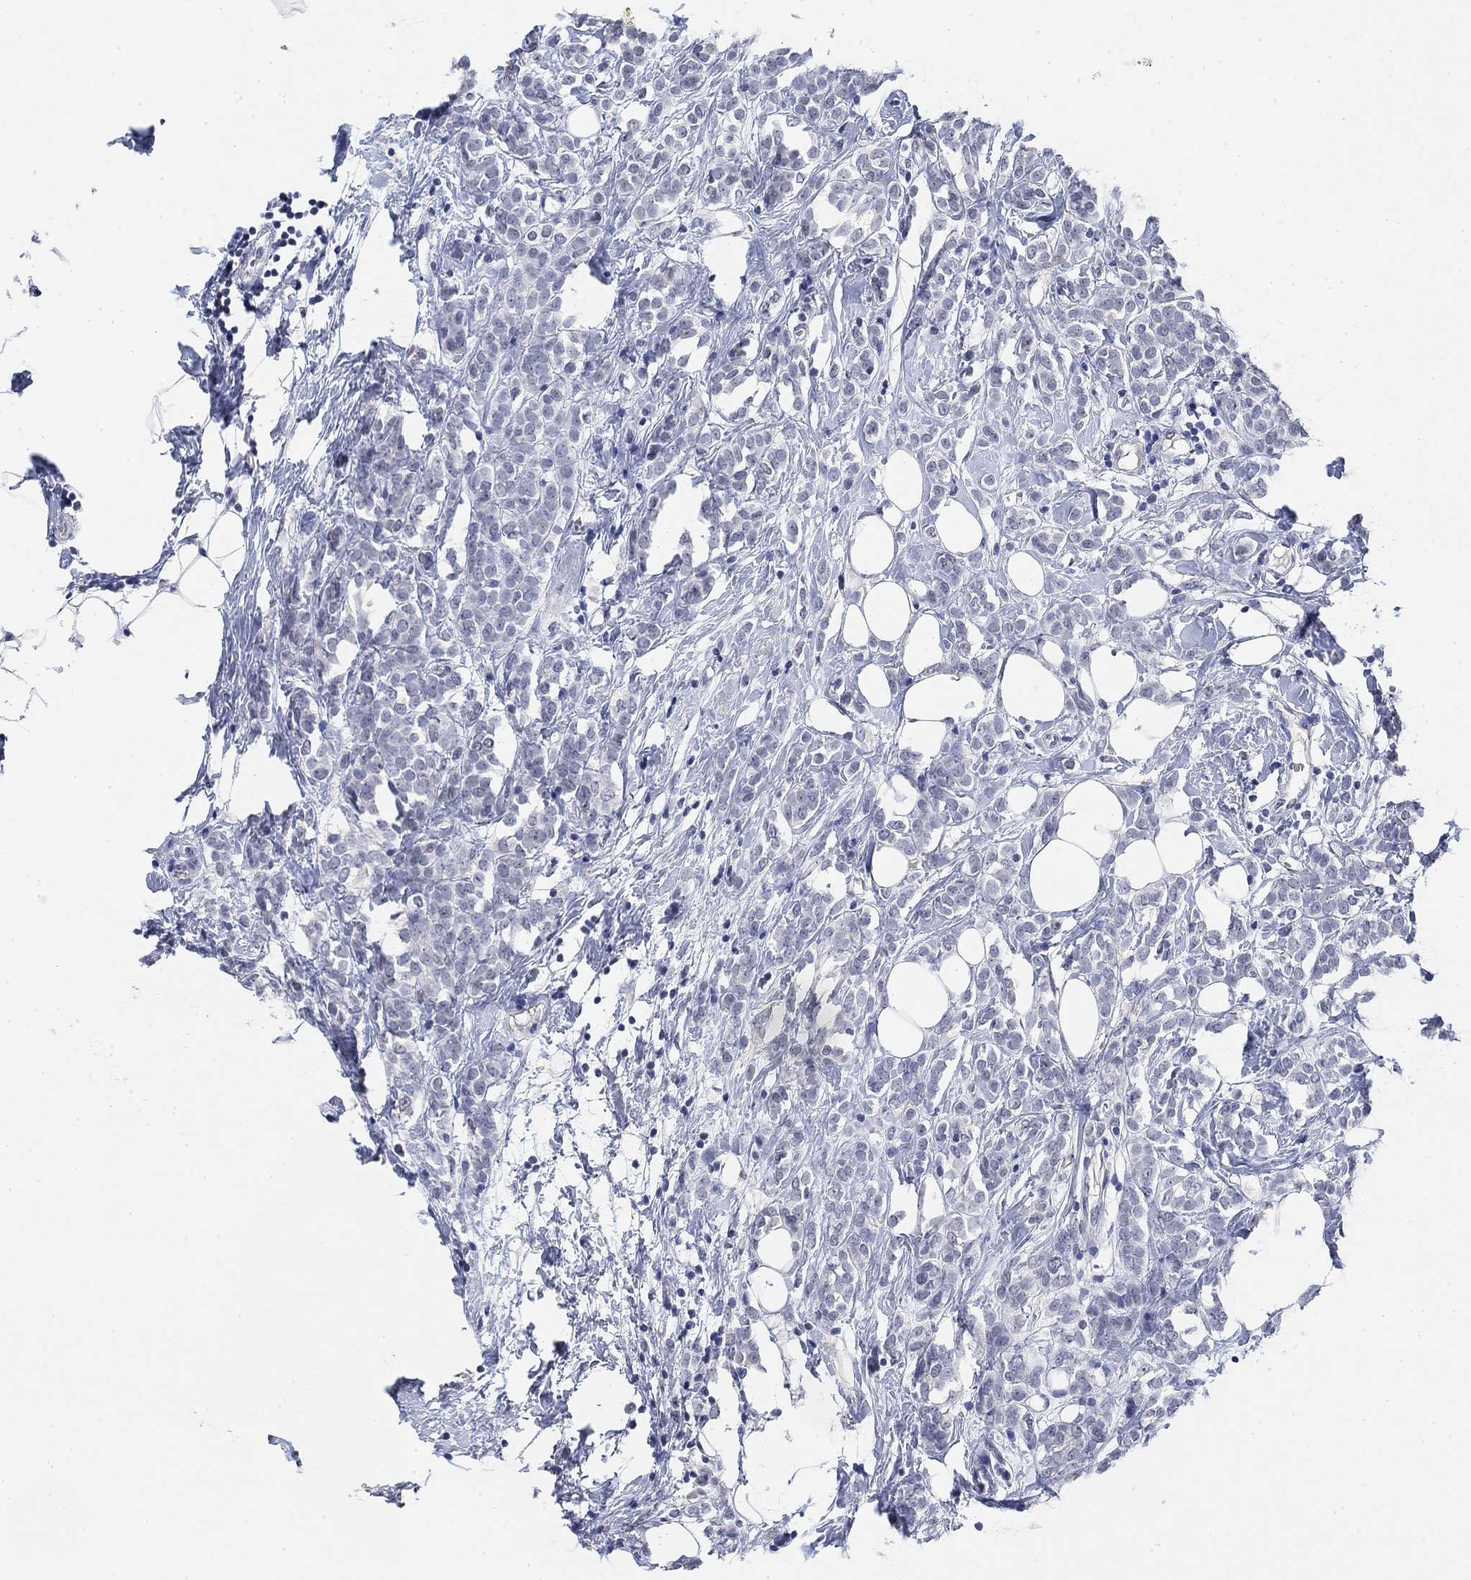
{"staining": {"intensity": "negative", "quantity": "none", "location": "none"}, "tissue": "breast cancer", "cell_type": "Tumor cells", "image_type": "cancer", "snomed": [{"axis": "morphology", "description": "Lobular carcinoma"}, {"axis": "topography", "description": "Breast"}], "caption": "Immunohistochemistry of human breast lobular carcinoma exhibits no positivity in tumor cells.", "gene": "PAX6", "patient": {"sex": "female", "age": 49}}